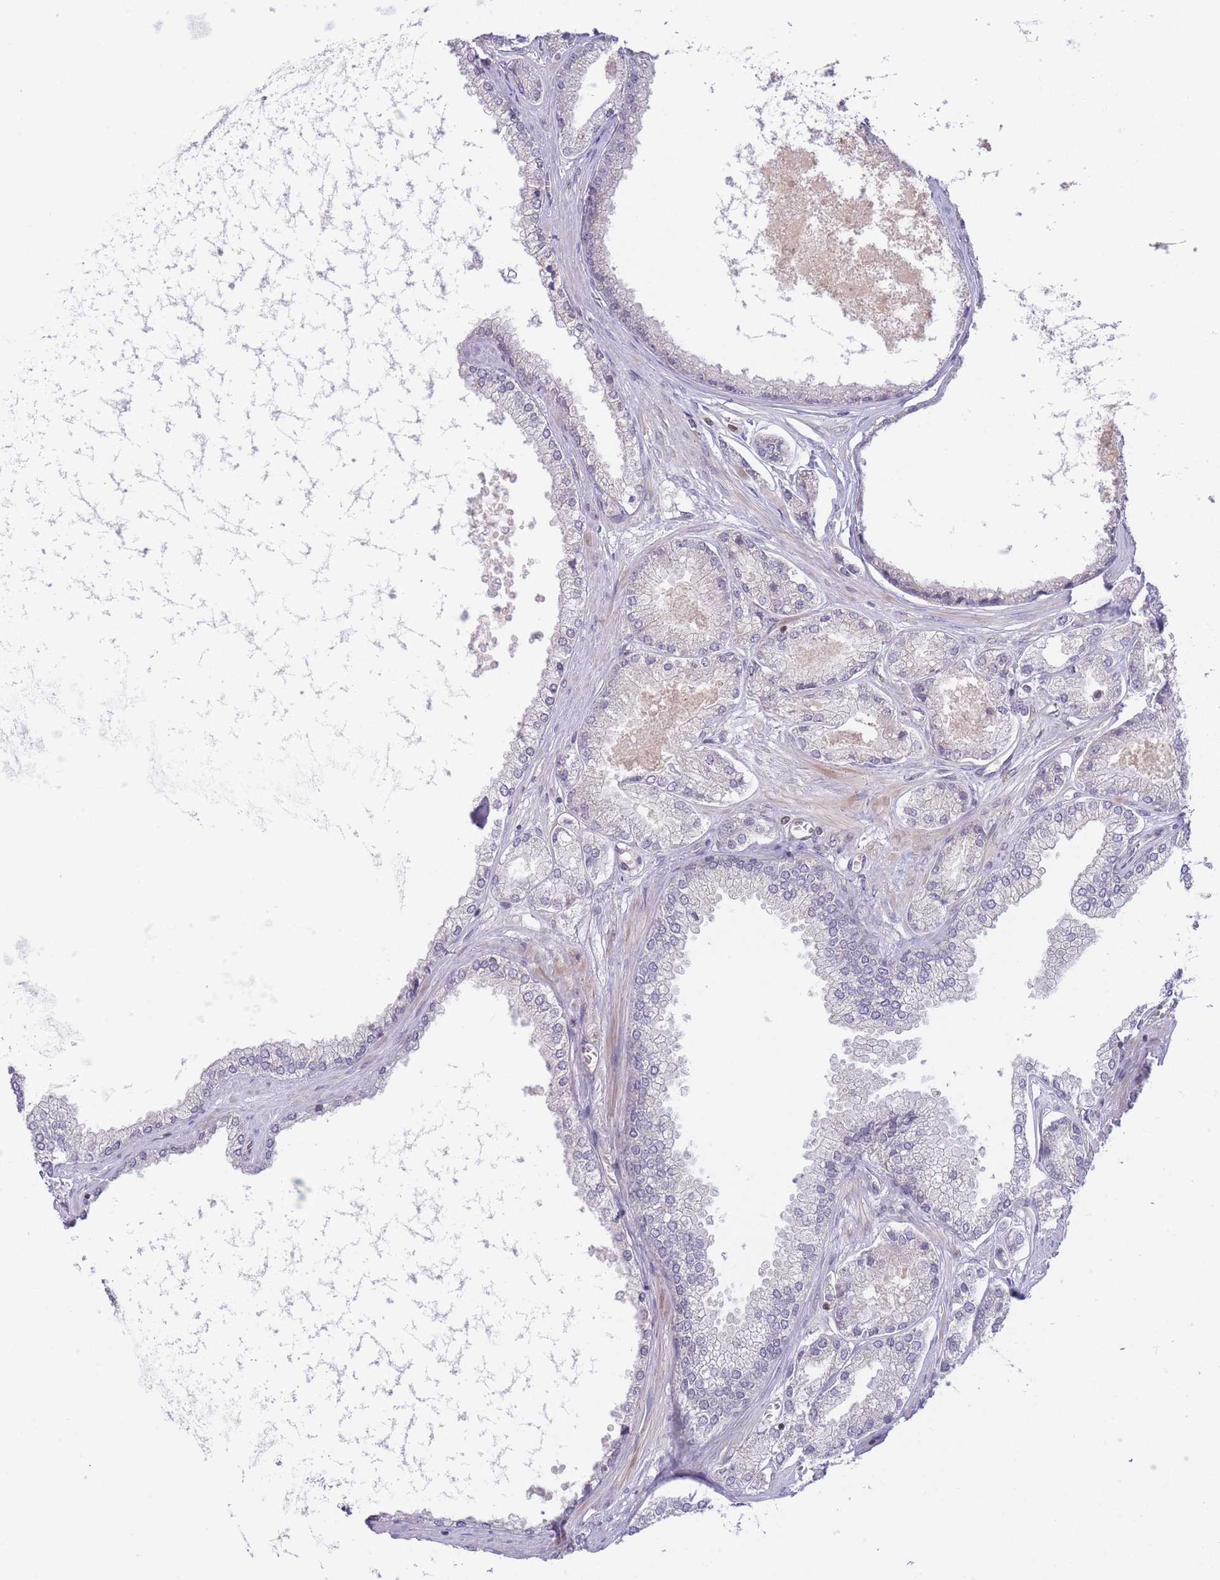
{"staining": {"intensity": "negative", "quantity": "none", "location": "none"}, "tissue": "prostate cancer", "cell_type": "Tumor cells", "image_type": "cancer", "snomed": [{"axis": "morphology", "description": "Adenocarcinoma, NOS"}, {"axis": "topography", "description": "Prostate and seminal vesicle, NOS"}], "caption": "Immunohistochemistry (IHC) micrograph of human prostate cancer (adenocarcinoma) stained for a protein (brown), which shows no staining in tumor cells.", "gene": "SLC35F5", "patient": {"sex": "male", "age": 76}}